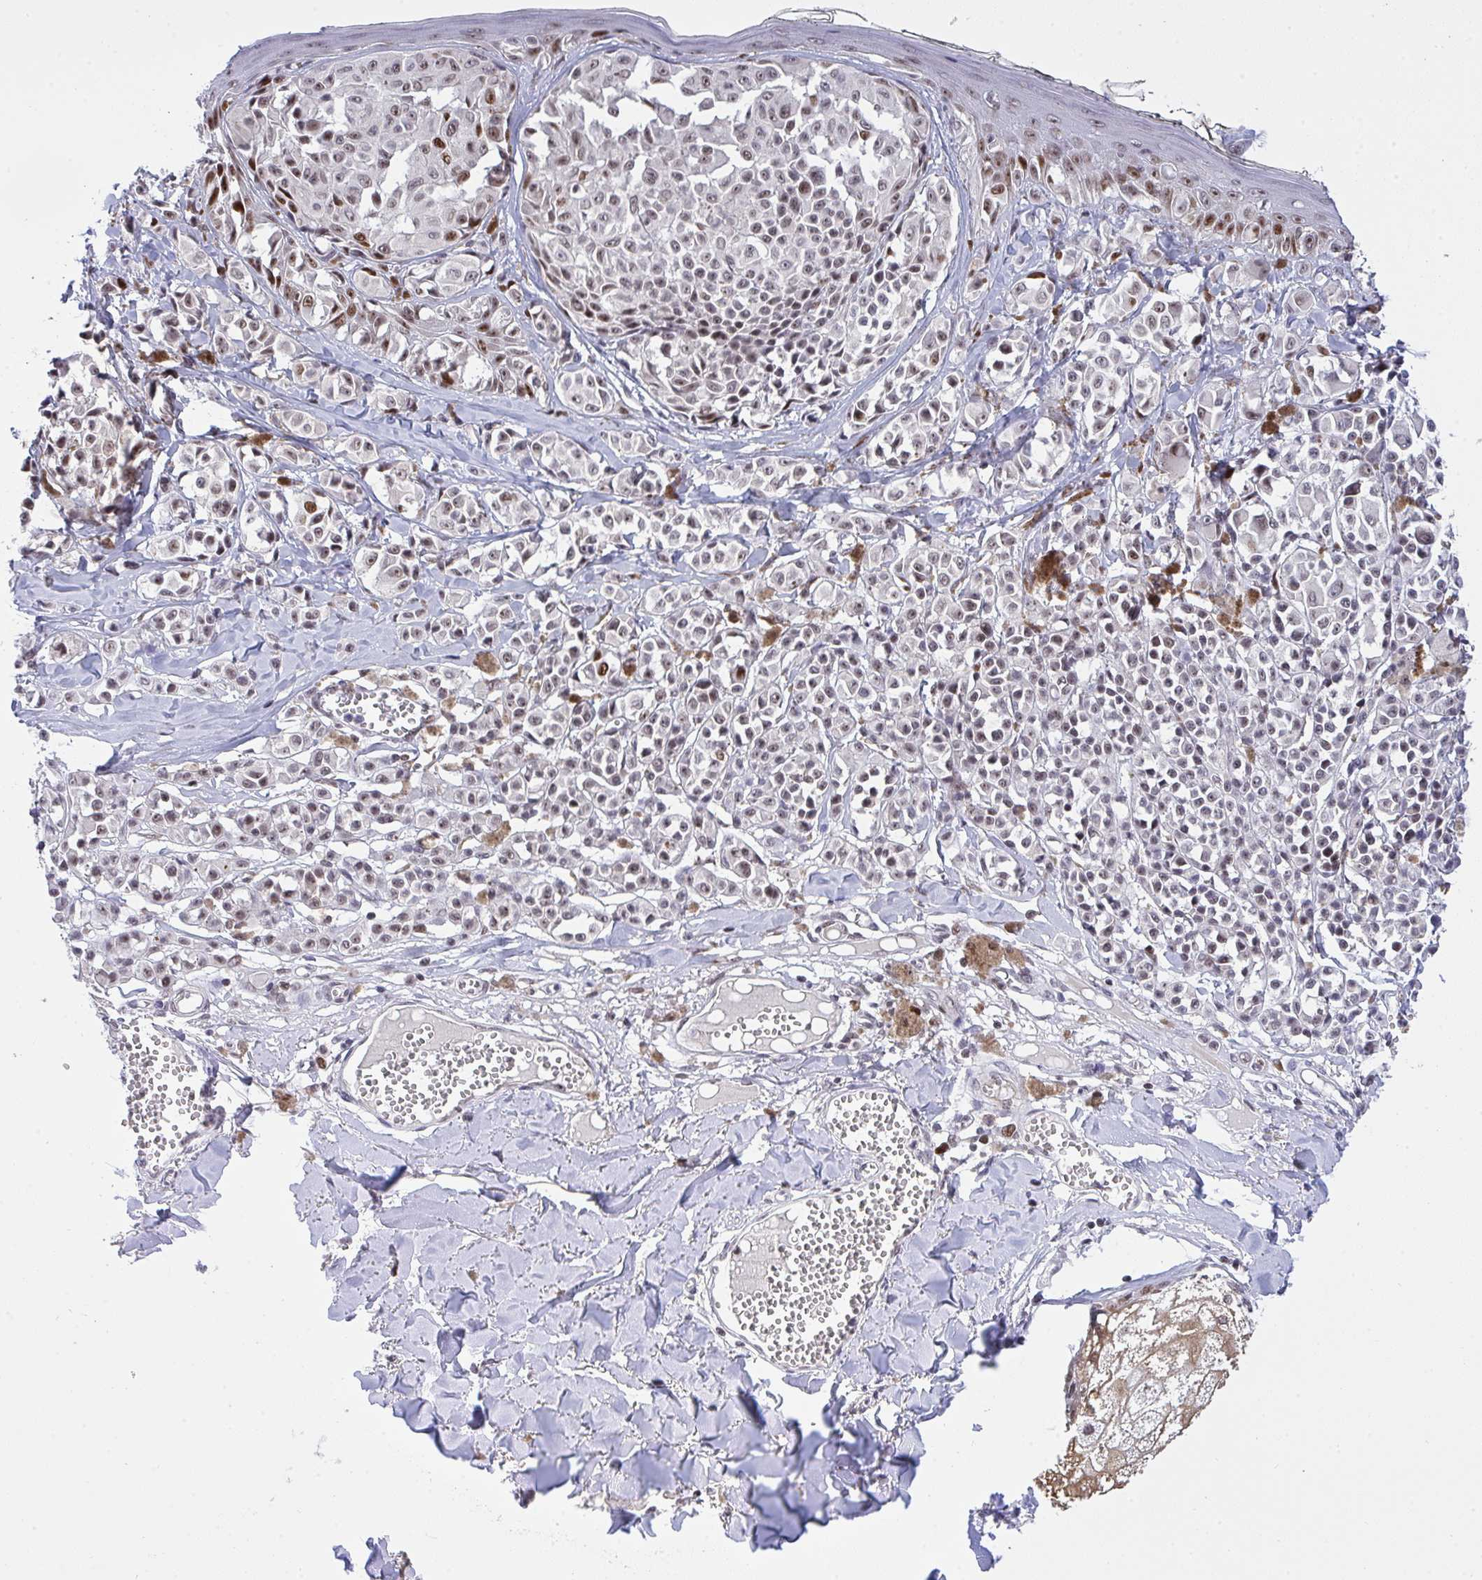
{"staining": {"intensity": "moderate", "quantity": "<25%", "location": "nuclear"}, "tissue": "melanoma", "cell_type": "Tumor cells", "image_type": "cancer", "snomed": [{"axis": "morphology", "description": "Malignant melanoma, NOS"}, {"axis": "topography", "description": "Skin"}], "caption": "Immunohistochemistry (IHC) histopathology image of neoplastic tissue: human malignant melanoma stained using immunohistochemistry demonstrates low levels of moderate protein expression localized specifically in the nuclear of tumor cells, appearing as a nuclear brown color.", "gene": "RFC4", "patient": {"sex": "female", "age": 43}}